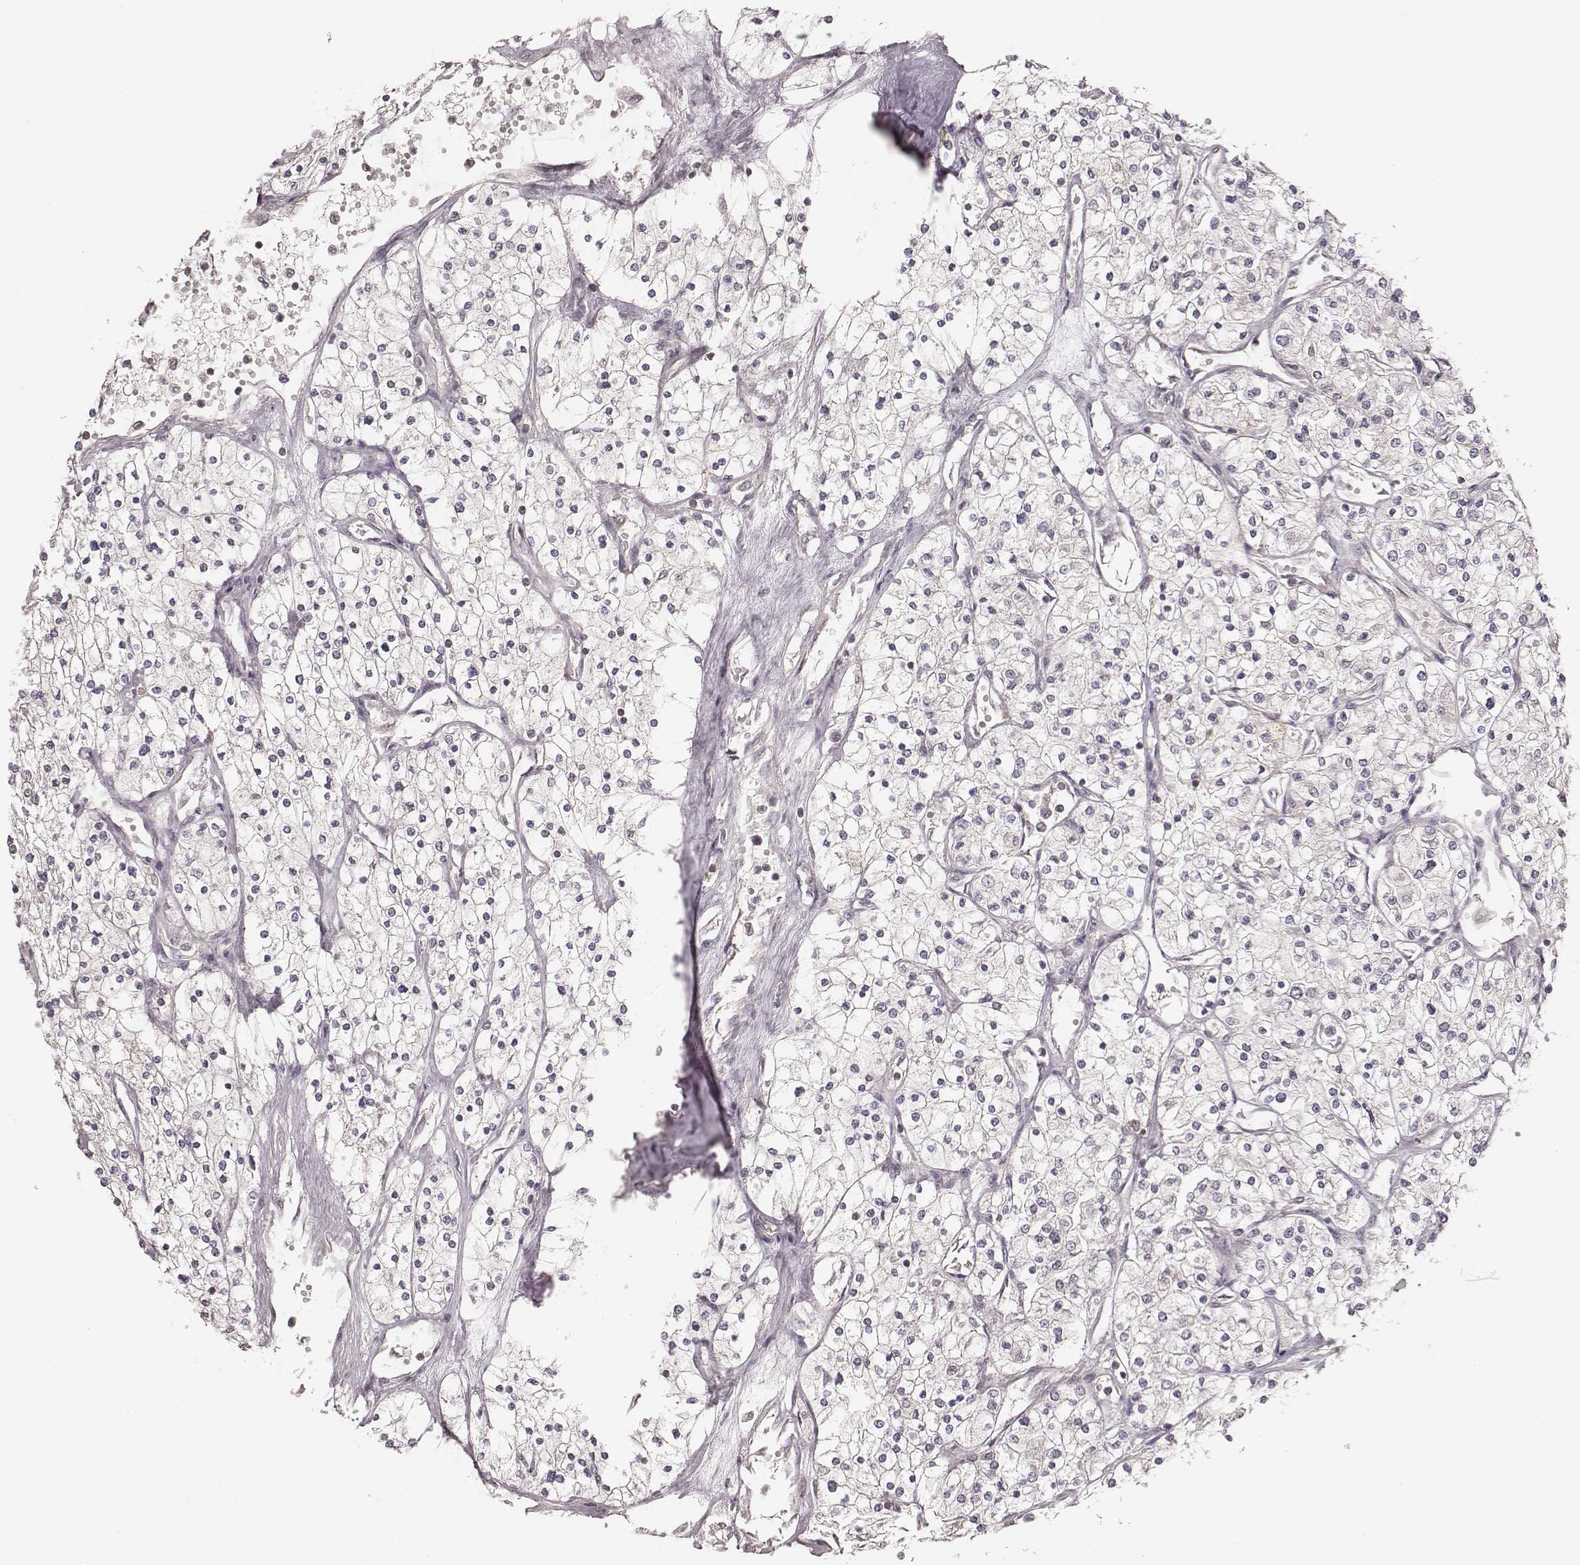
{"staining": {"intensity": "negative", "quantity": "none", "location": "none"}, "tissue": "renal cancer", "cell_type": "Tumor cells", "image_type": "cancer", "snomed": [{"axis": "morphology", "description": "Adenocarcinoma, NOS"}, {"axis": "topography", "description": "Kidney"}], "caption": "A high-resolution photomicrograph shows immunohistochemistry staining of renal cancer (adenocarcinoma), which reveals no significant expression in tumor cells.", "gene": "CARS1", "patient": {"sex": "male", "age": 80}}